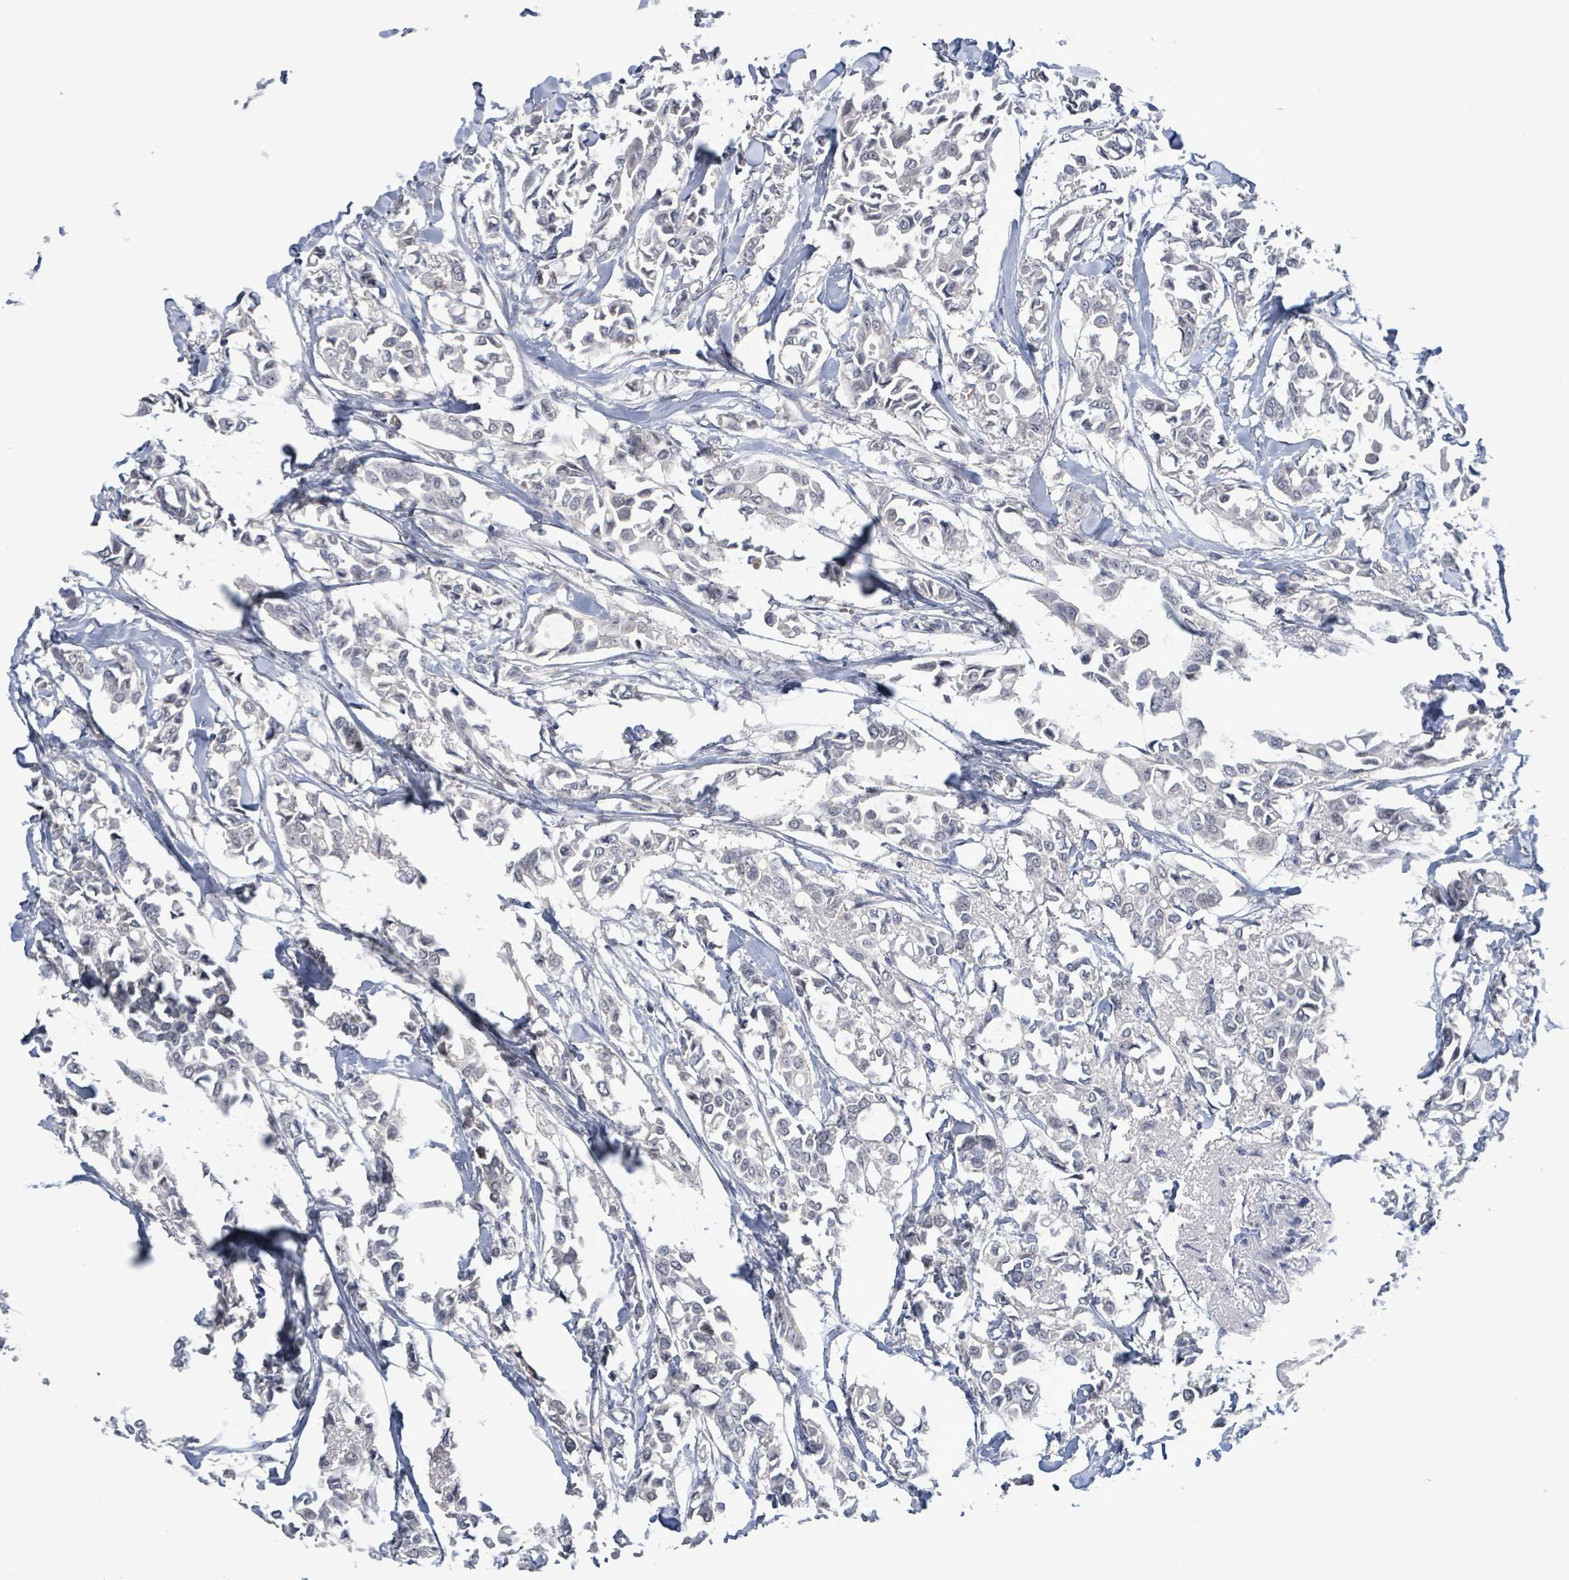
{"staining": {"intensity": "negative", "quantity": "none", "location": "none"}, "tissue": "breast cancer", "cell_type": "Tumor cells", "image_type": "cancer", "snomed": [{"axis": "morphology", "description": "Duct carcinoma"}, {"axis": "topography", "description": "Breast"}], "caption": "Breast cancer (infiltrating ductal carcinoma) stained for a protein using immunohistochemistry shows no staining tumor cells.", "gene": "SEBOX", "patient": {"sex": "female", "age": 41}}